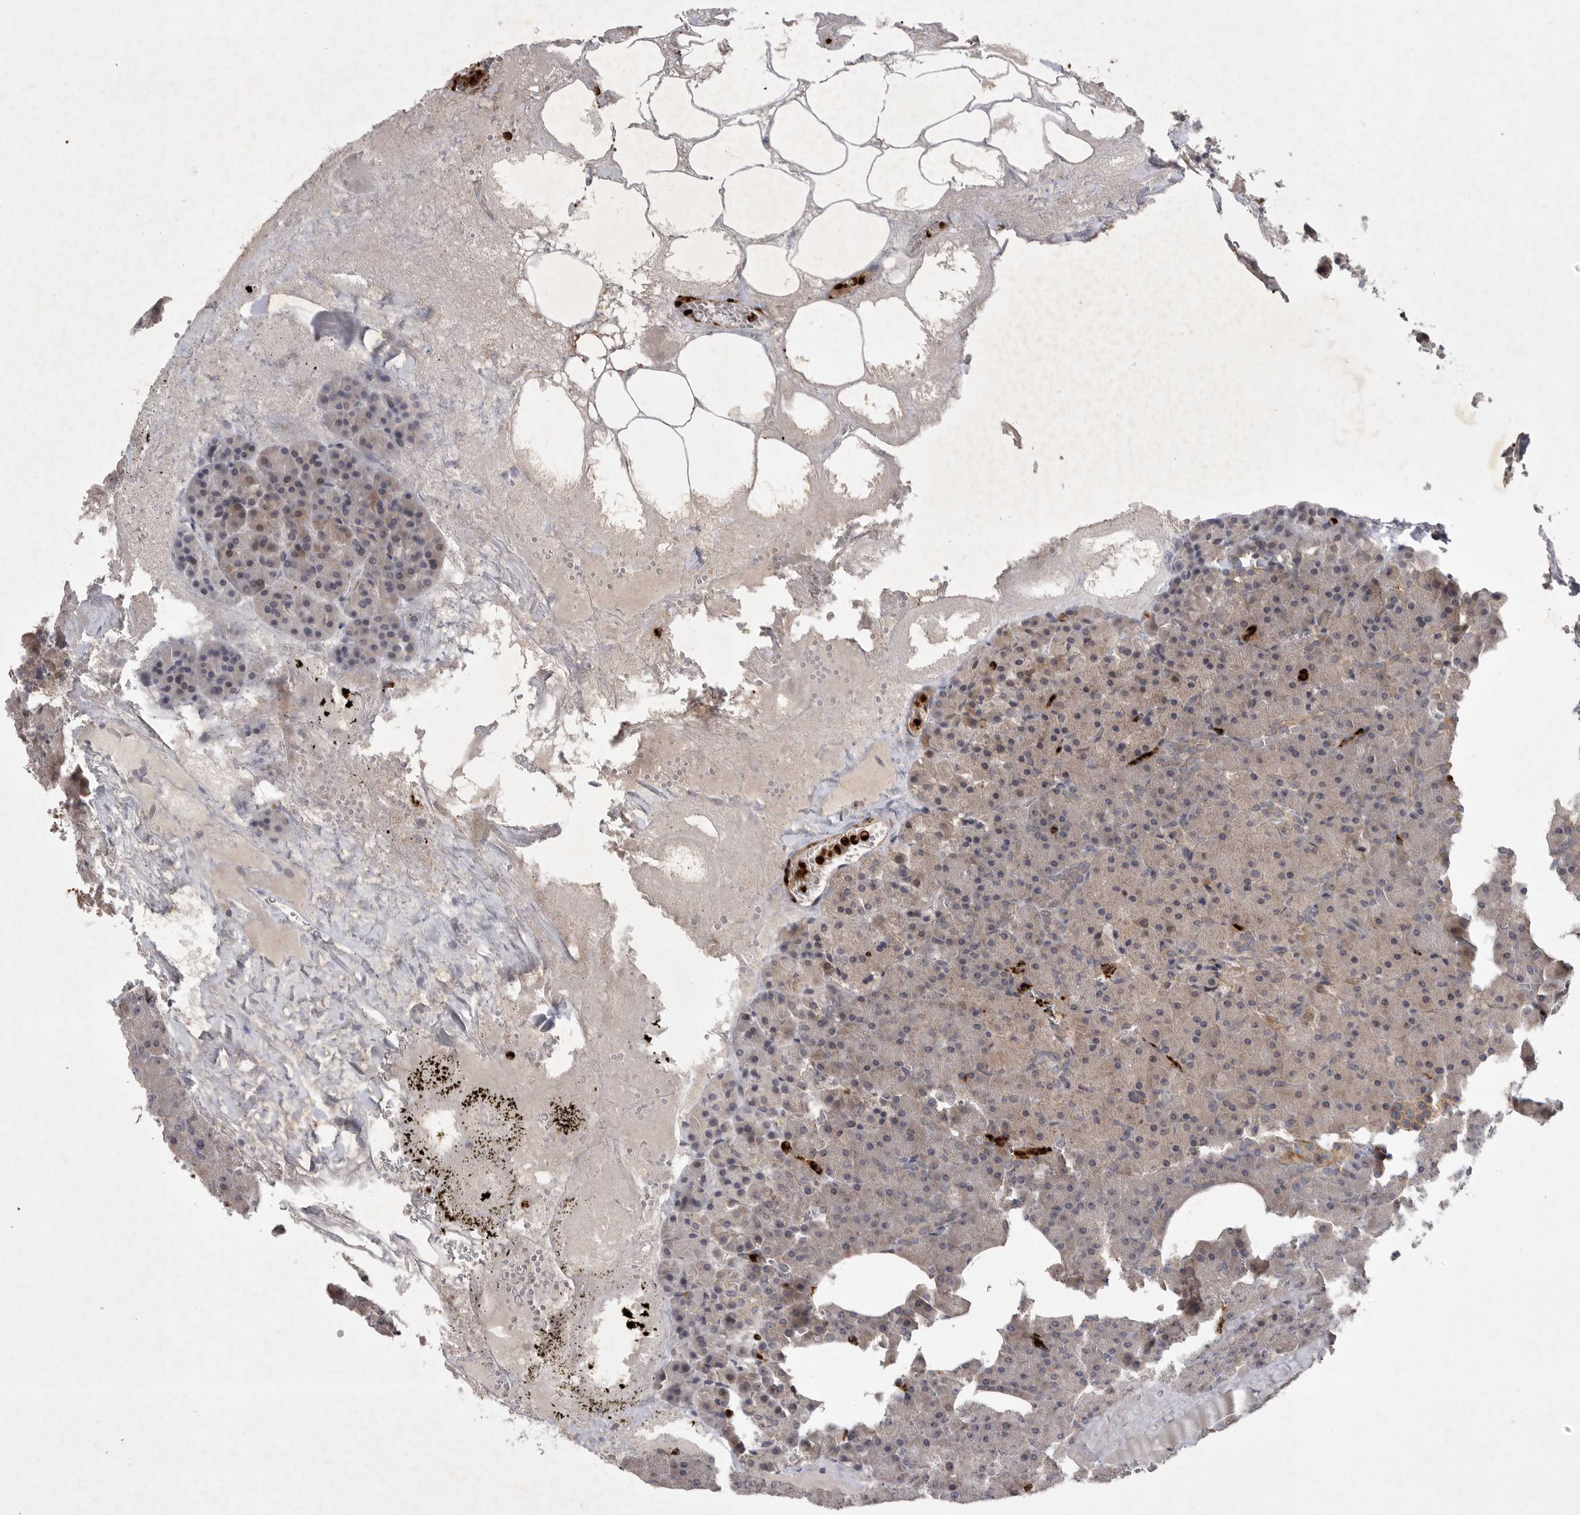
{"staining": {"intensity": "weak", "quantity": "25%-75%", "location": "cytoplasmic/membranous"}, "tissue": "pancreas", "cell_type": "Exocrine glandular cells", "image_type": "normal", "snomed": [{"axis": "morphology", "description": "Normal tissue, NOS"}, {"axis": "morphology", "description": "Carcinoid, malignant, NOS"}, {"axis": "topography", "description": "Pancreas"}], "caption": "Protein expression analysis of normal pancreas exhibits weak cytoplasmic/membranous positivity in about 25%-75% of exocrine glandular cells.", "gene": "UBE3D", "patient": {"sex": "female", "age": 35}}